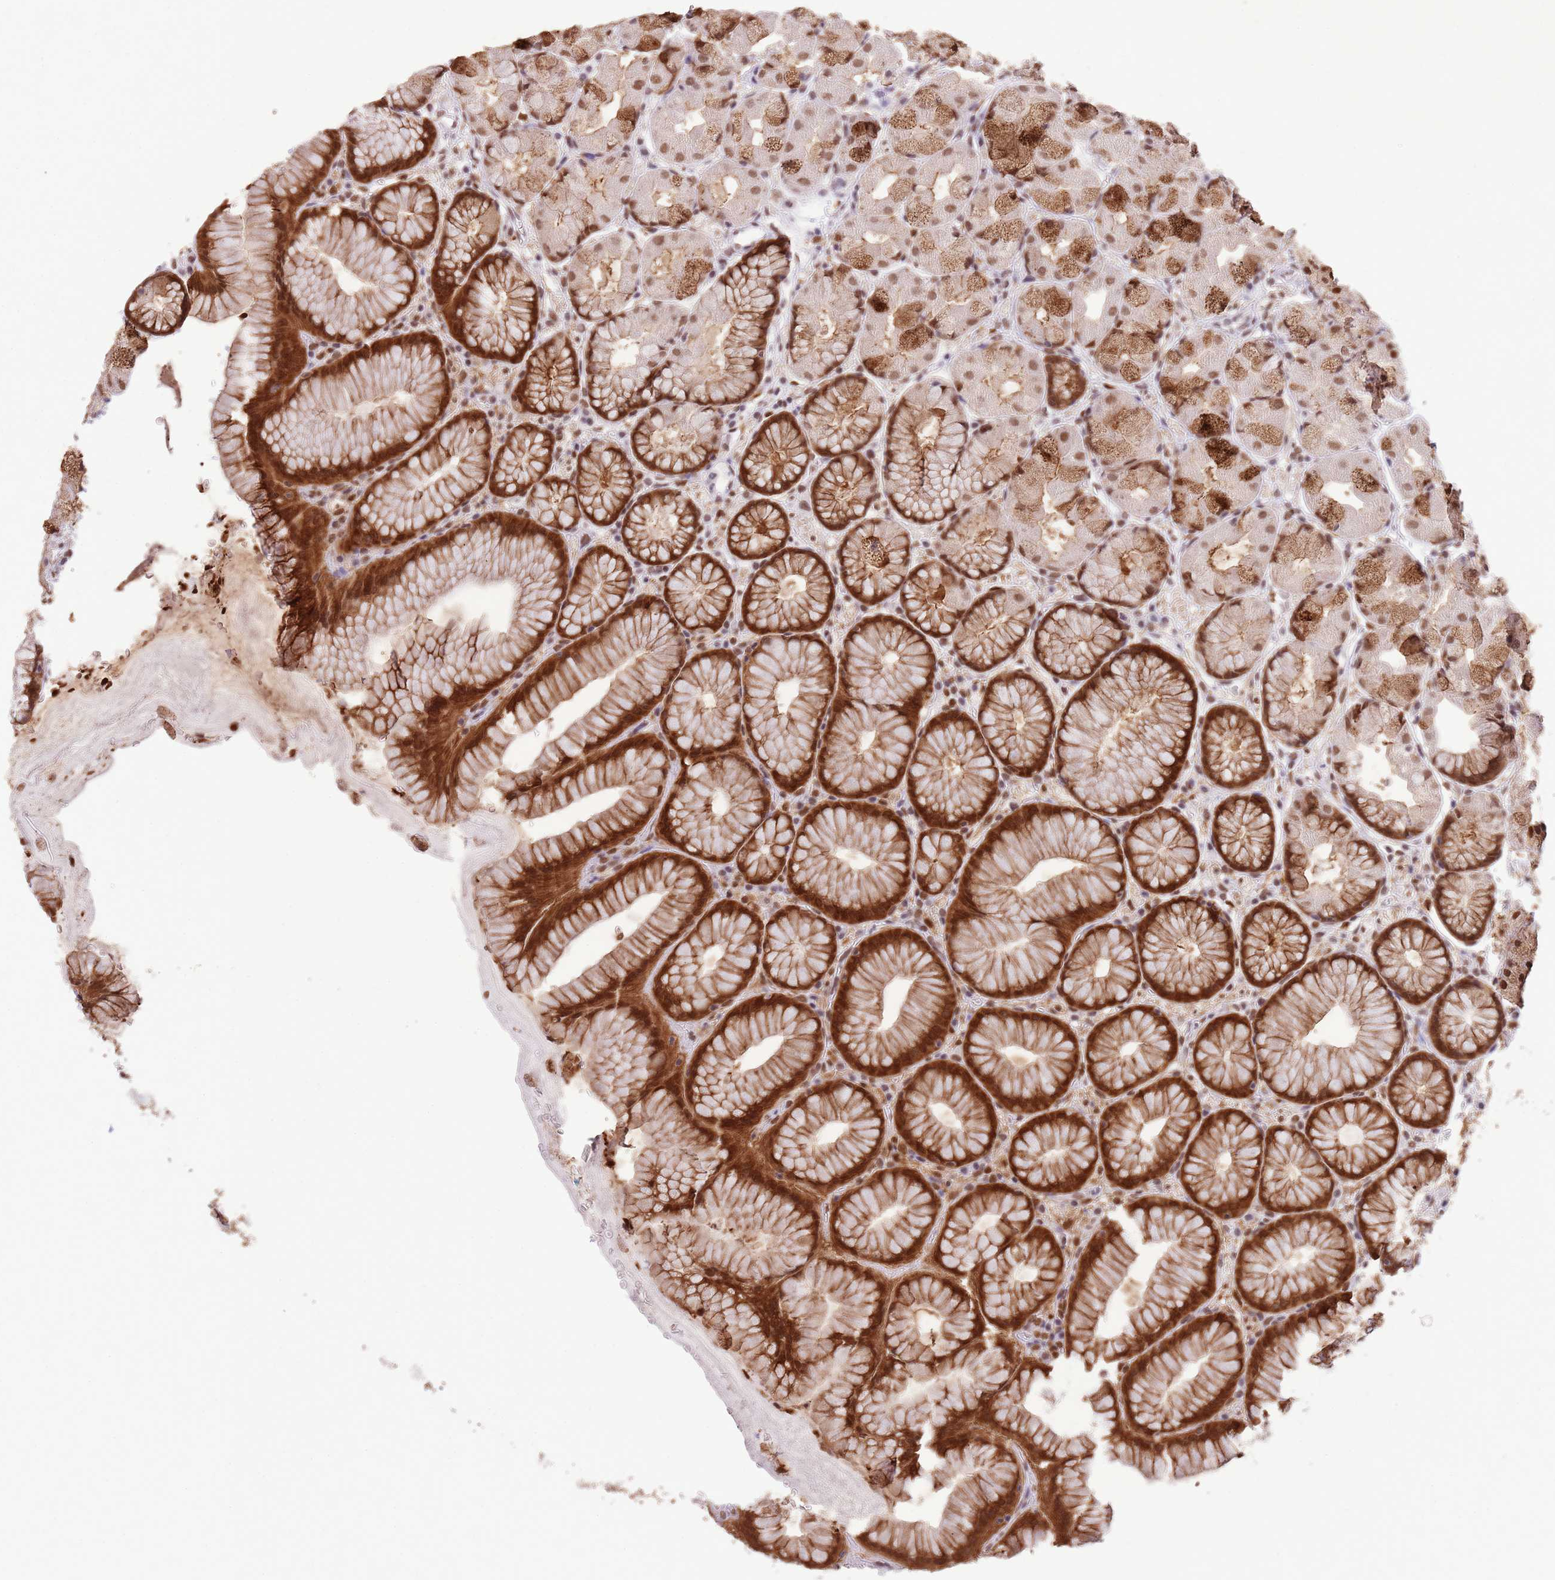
{"staining": {"intensity": "strong", "quantity": ">75%", "location": "cytoplasmic/membranous,nuclear"}, "tissue": "stomach", "cell_type": "Glandular cells", "image_type": "normal", "snomed": [{"axis": "morphology", "description": "Normal tissue, NOS"}, {"axis": "topography", "description": "Stomach"}], "caption": "This is a micrograph of immunohistochemistry (IHC) staining of benign stomach, which shows strong staining in the cytoplasmic/membranous,nuclear of glandular cells.", "gene": "TRIM32", "patient": {"sex": "male", "age": 57}}